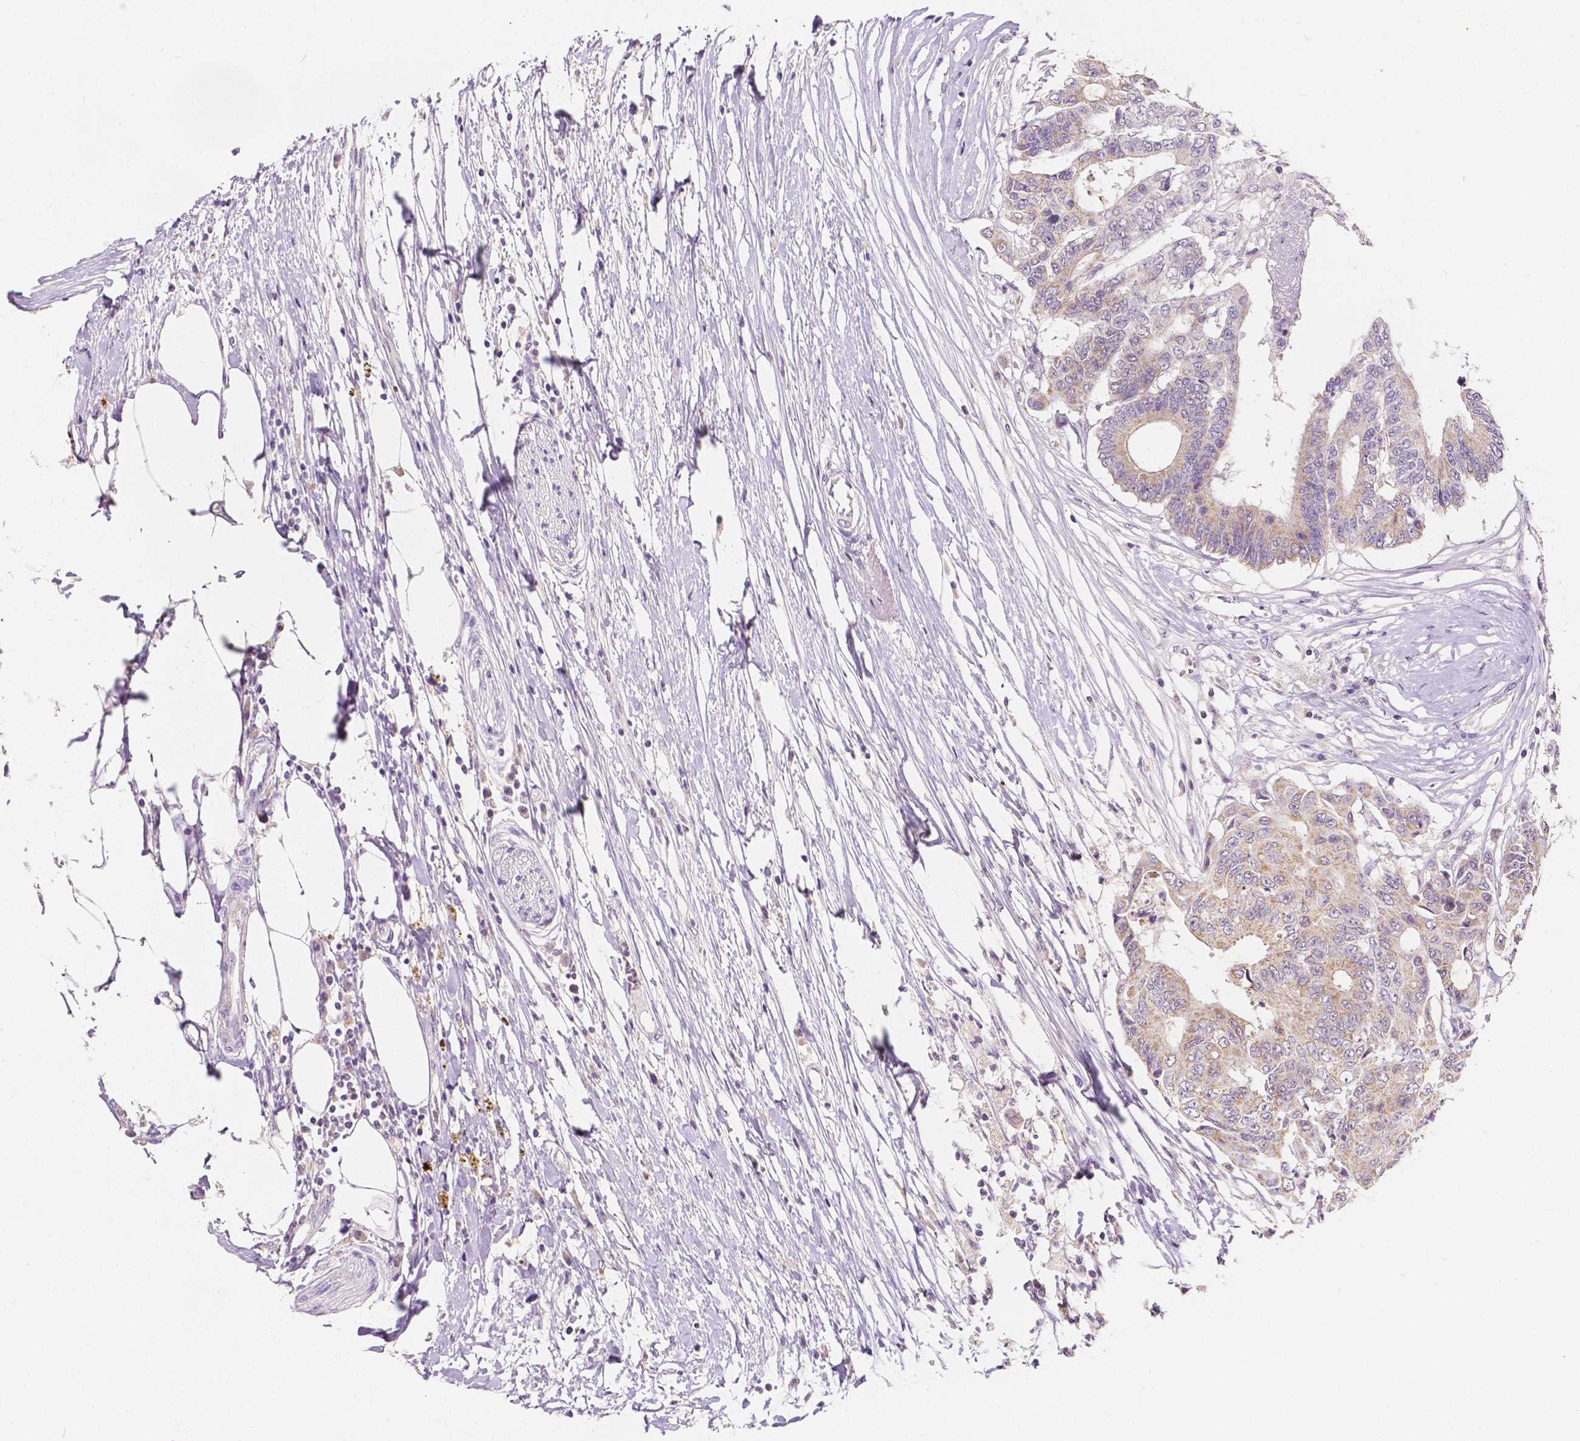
{"staining": {"intensity": "weak", "quantity": "25%-75%", "location": "cytoplasmic/membranous"}, "tissue": "colorectal cancer", "cell_type": "Tumor cells", "image_type": "cancer", "snomed": [{"axis": "morphology", "description": "Adenocarcinoma, NOS"}, {"axis": "topography", "description": "Colon"}], "caption": "Protein staining of adenocarcinoma (colorectal) tissue displays weak cytoplasmic/membranous staining in approximately 25%-75% of tumor cells. Immunohistochemistry stains the protein of interest in brown and the nuclei are stained blue.", "gene": "SIRT2", "patient": {"sex": "female", "age": 48}}